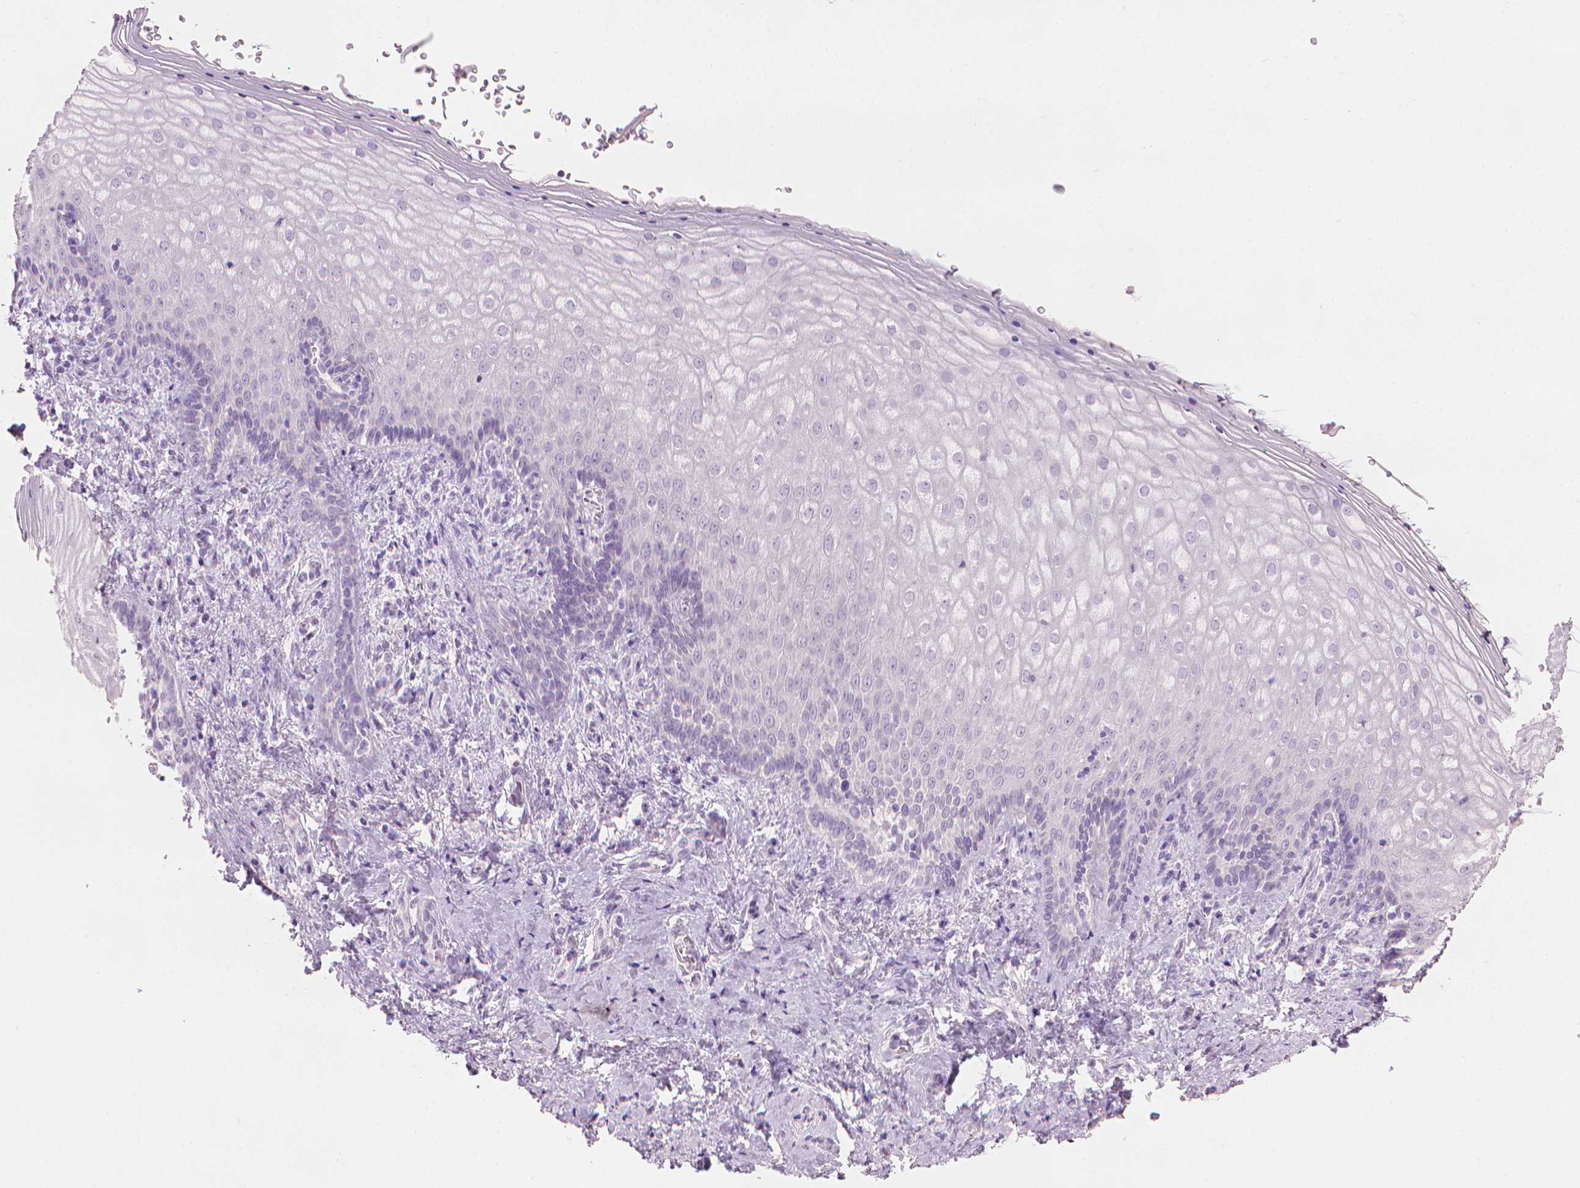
{"staining": {"intensity": "negative", "quantity": "none", "location": "none"}, "tissue": "vagina", "cell_type": "Squamous epithelial cells", "image_type": "normal", "snomed": [{"axis": "morphology", "description": "Normal tissue, NOS"}, {"axis": "topography", "description": "Vagina"}], "caption": "Human vagina stained for a protein using immunohistochemistry exhibits no staining in squamous epithelial cells.", "gene": "MLANA", "patient": {"sex": "female", "age": 42}}